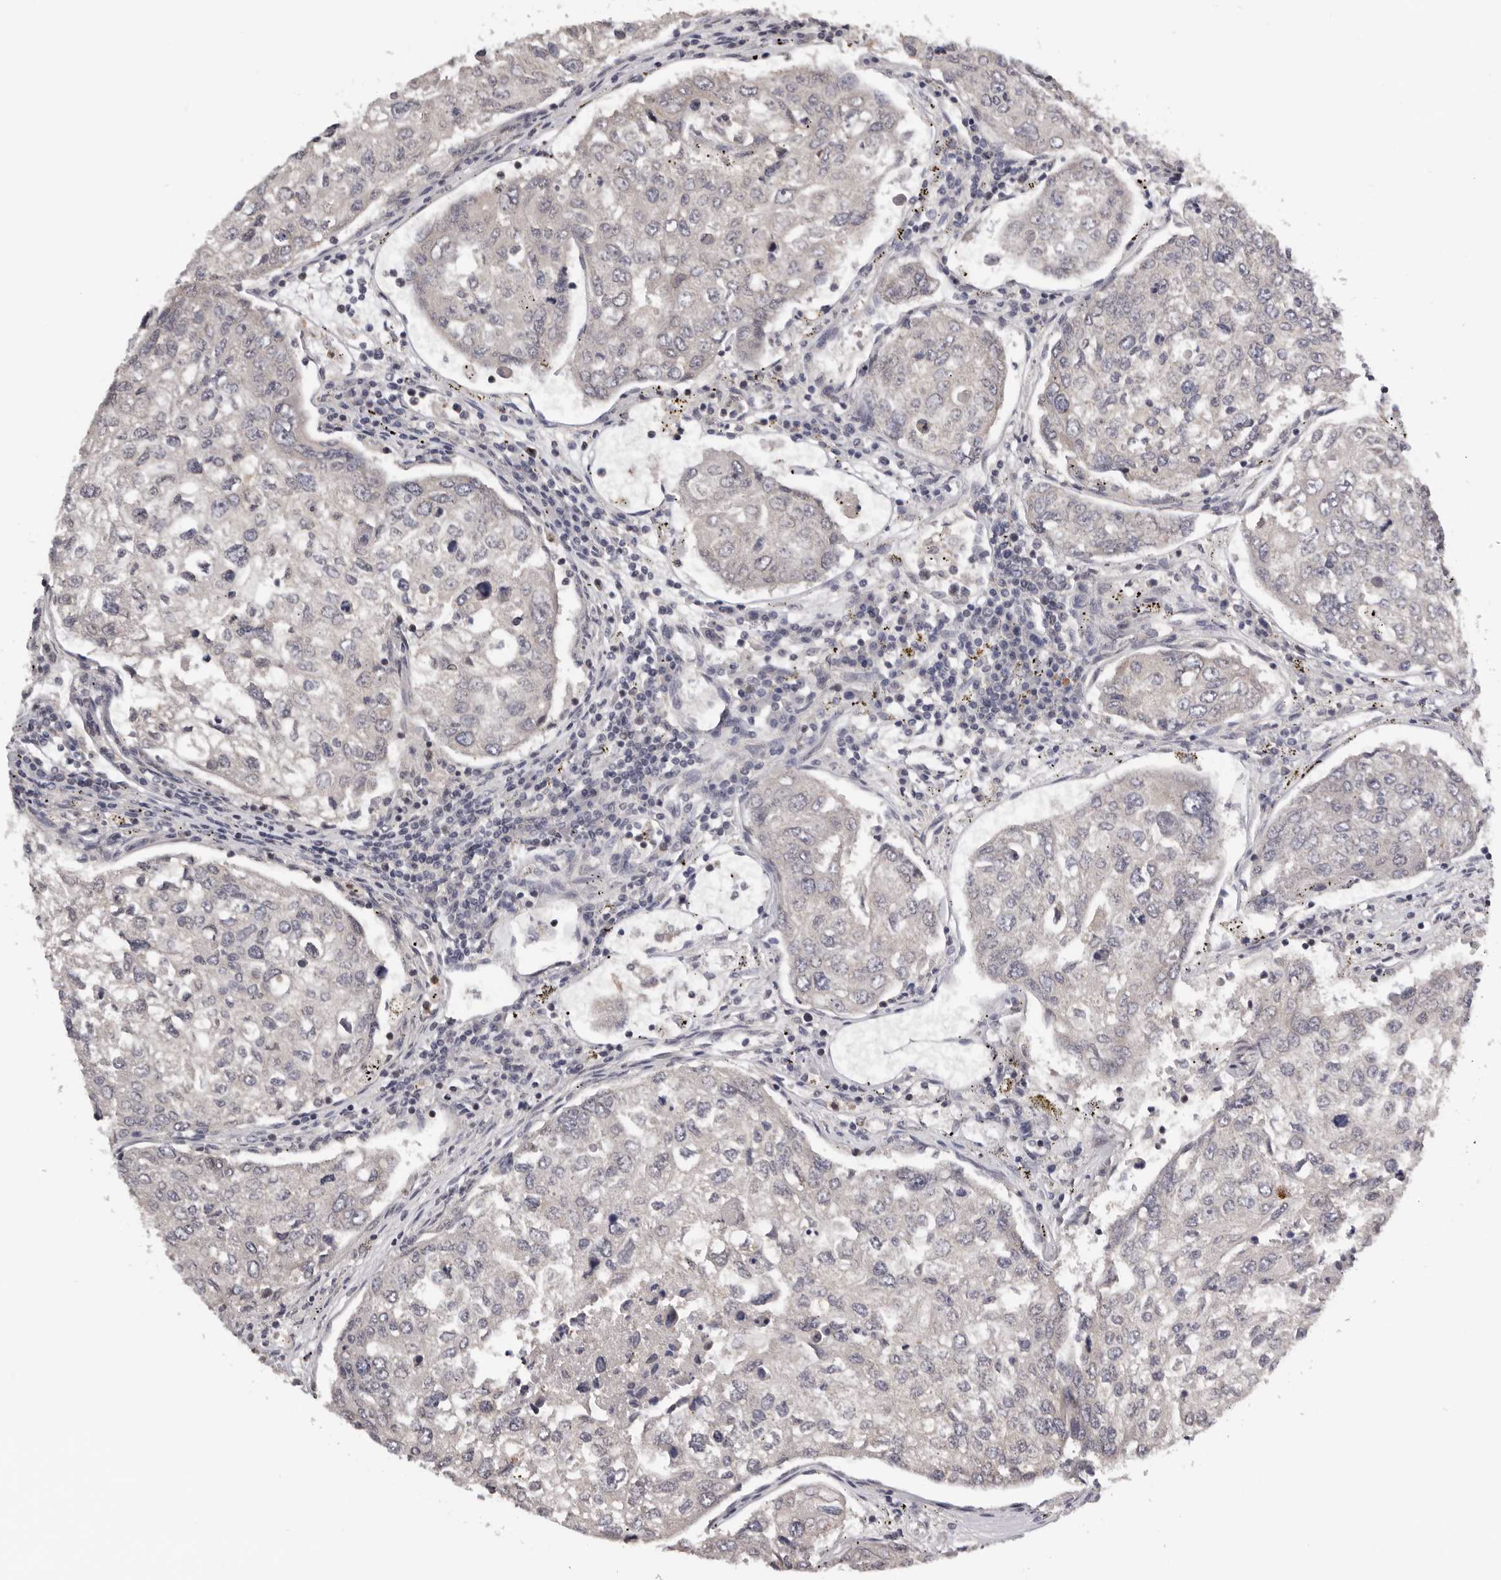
{"staining": {"intensity": "negative", "quantity": "none", "location": "none"}, "tissue": "urothelial cancer", "cell_type": "Tumor cells", "image_type": "cancer", "snomed": [{"axis": "morphology", "description": "Urothelial carcinoma, High grade"}, {"axis": "topography", "description": "Lymph node"}, {"axis": "topography", "description": "Urinary bladder"}], "caption": "An immunohistochemistry (IHC) micrograph of urothelial cancer is shown. There is no staining in tumor cells of urothelial cancer.", "gene": "KIF2B", "patient": {"sex": "male", "age": 51}}